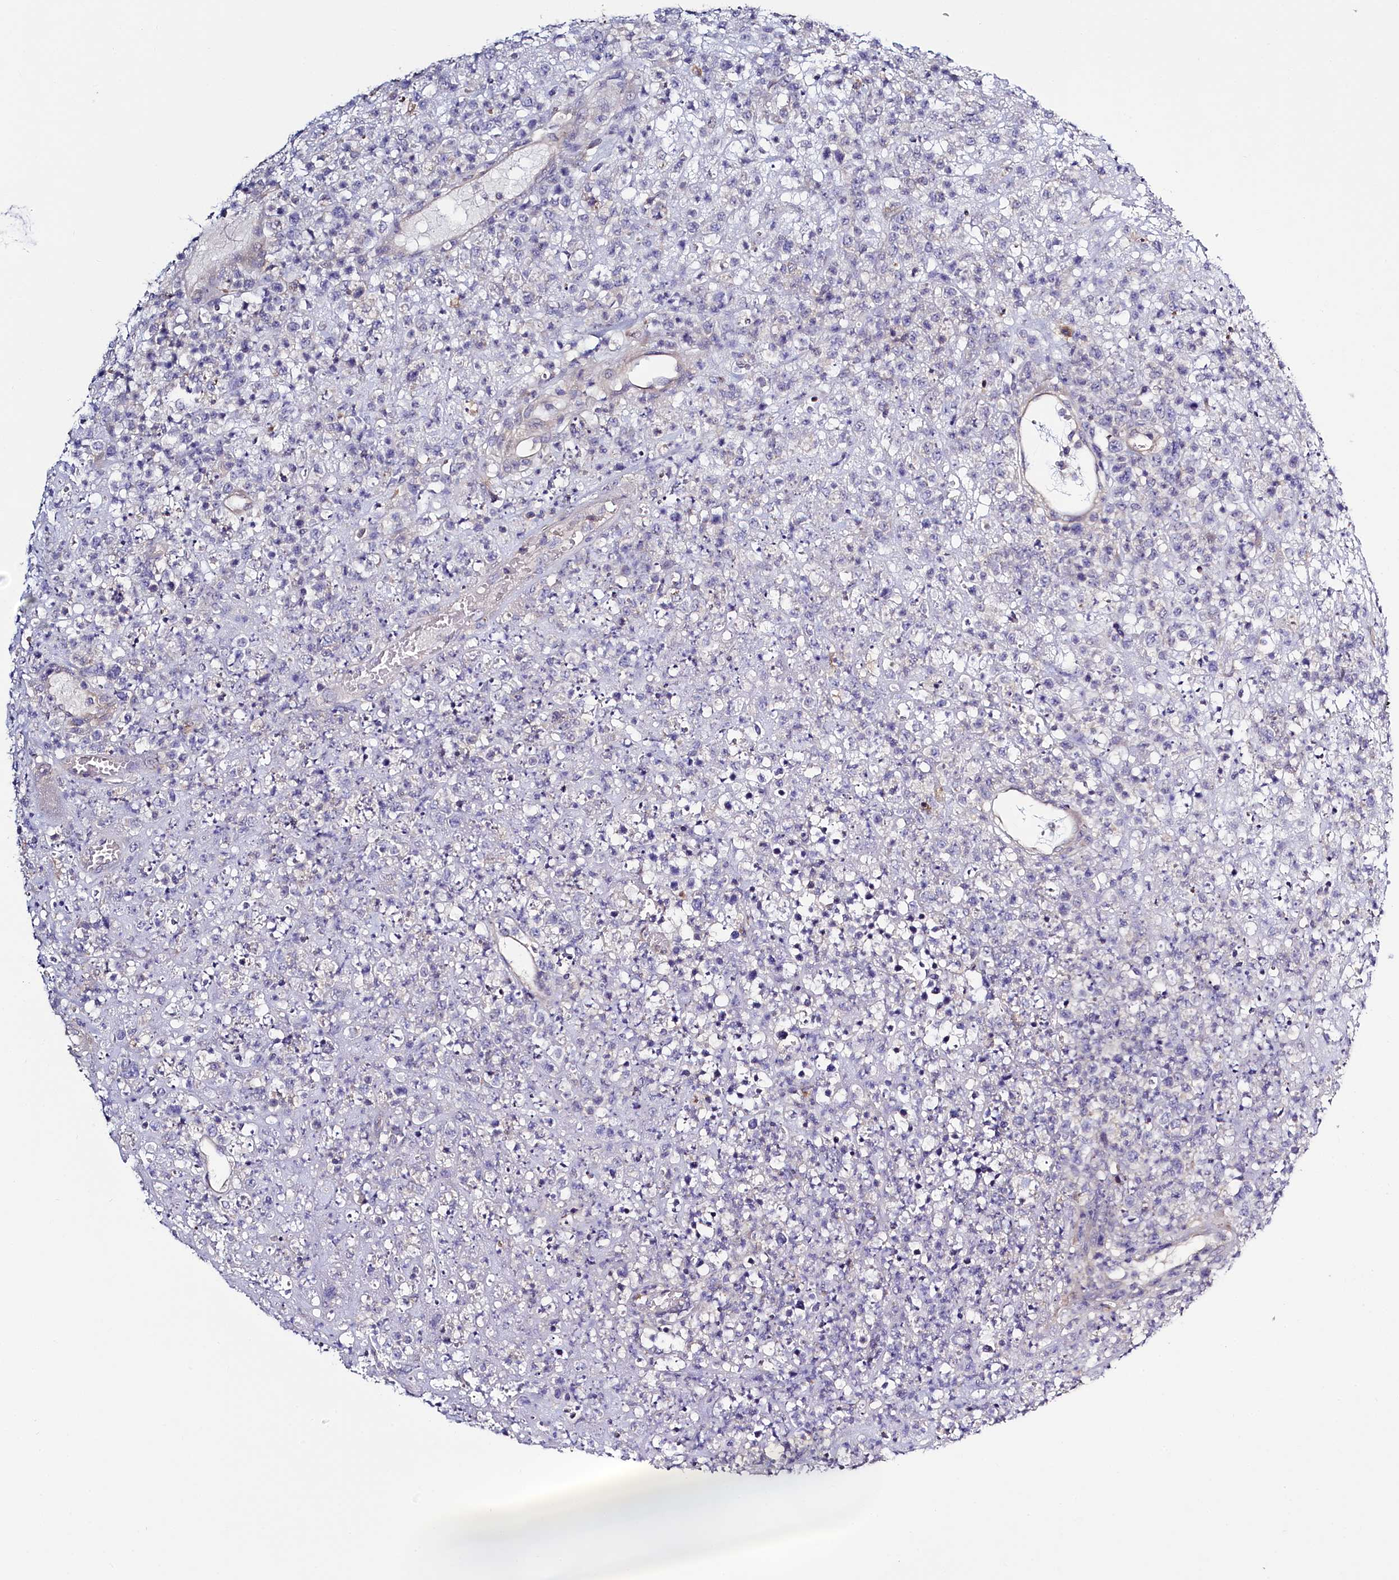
{"staining": {"intensity": "negative", "quantity": "none", "location": "none"}, "tissue": "lymphoma", "cell_type": "Tumor cells", "image_type": "cancer", "snomed": [{"axis": "morphology", "description": "Malignant lymphoma, non-Hodgkin's type, High grade"}, {"axis": "topography", "description": "Colon"}], "caption": "The immunohistochemistry histopathology image has no significant staining in tumor cells of malignant lymphoma, non-Hodgkin's type (high-grade) tissue. (DAB (3,3'-diaminobenzidine) immunohistochemistry (IHC) with hematoxylin counter stain).", "gene": "PDE6D", "patient": {"sex": "female", "age": 53}}